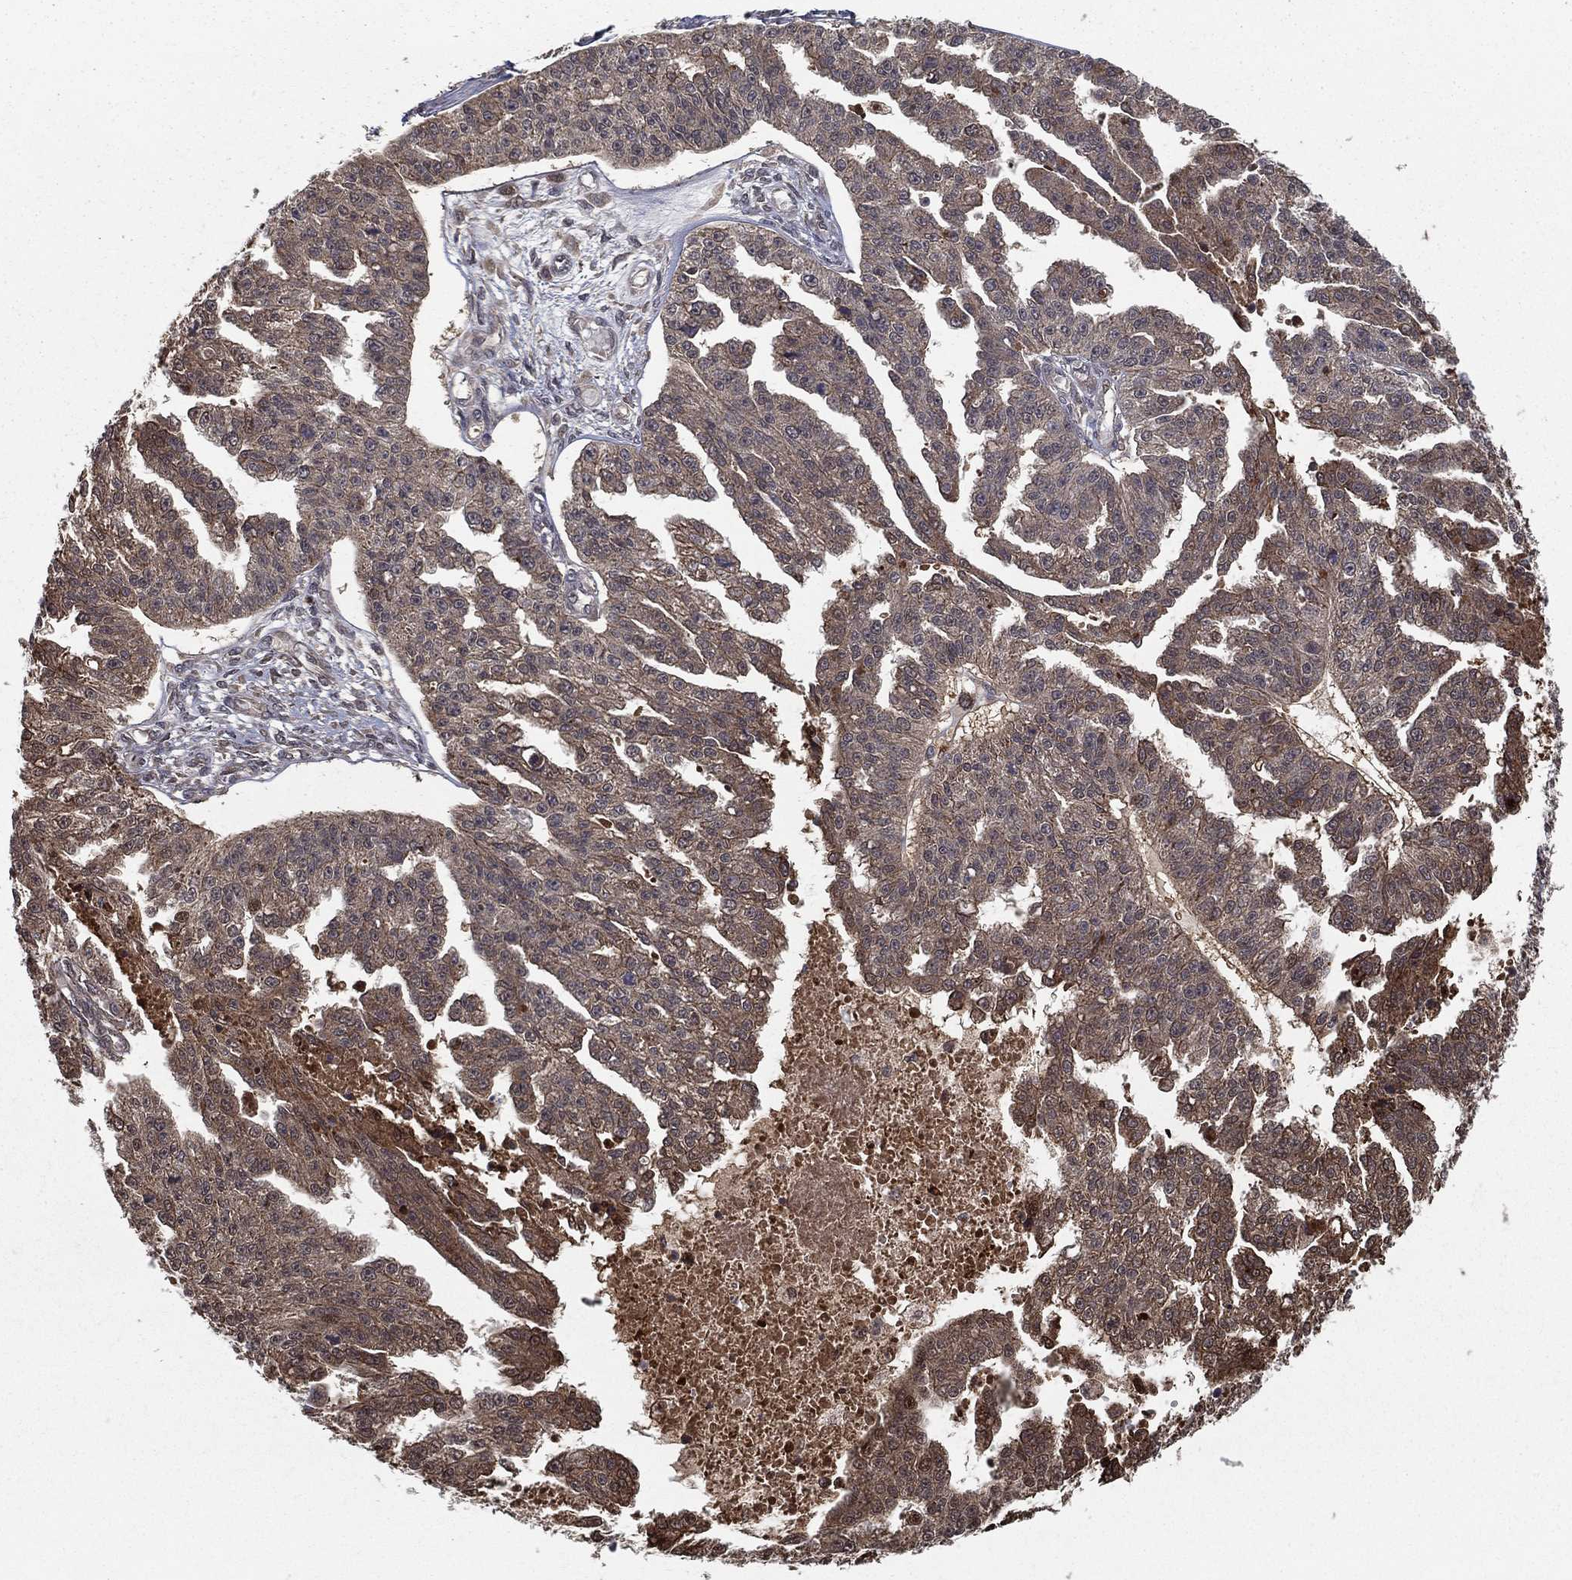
{"staining": {"intensity": "moderate", "quantity": "<25%", "location": "cytoplasmic/membranous"}, "tissue": "ovarian cancer", "cell_type": "Tumor cells", "image_type": "cancer", "snomed": [{"axis": "morphology", "description": "Cystadenocarcinoma, serous, NOS"}, {"axis": "topography", "description": "Ovary"}], "caption": "This photomicrograph displays immunohistochemistry (IHC) staining of human ovarian cancer, with low moderate cytoplasmic/membranous positivity in about <25% of tumor cells.", "gene": "SLC6A6", "patient": {"sex": "female", "age": 58}}